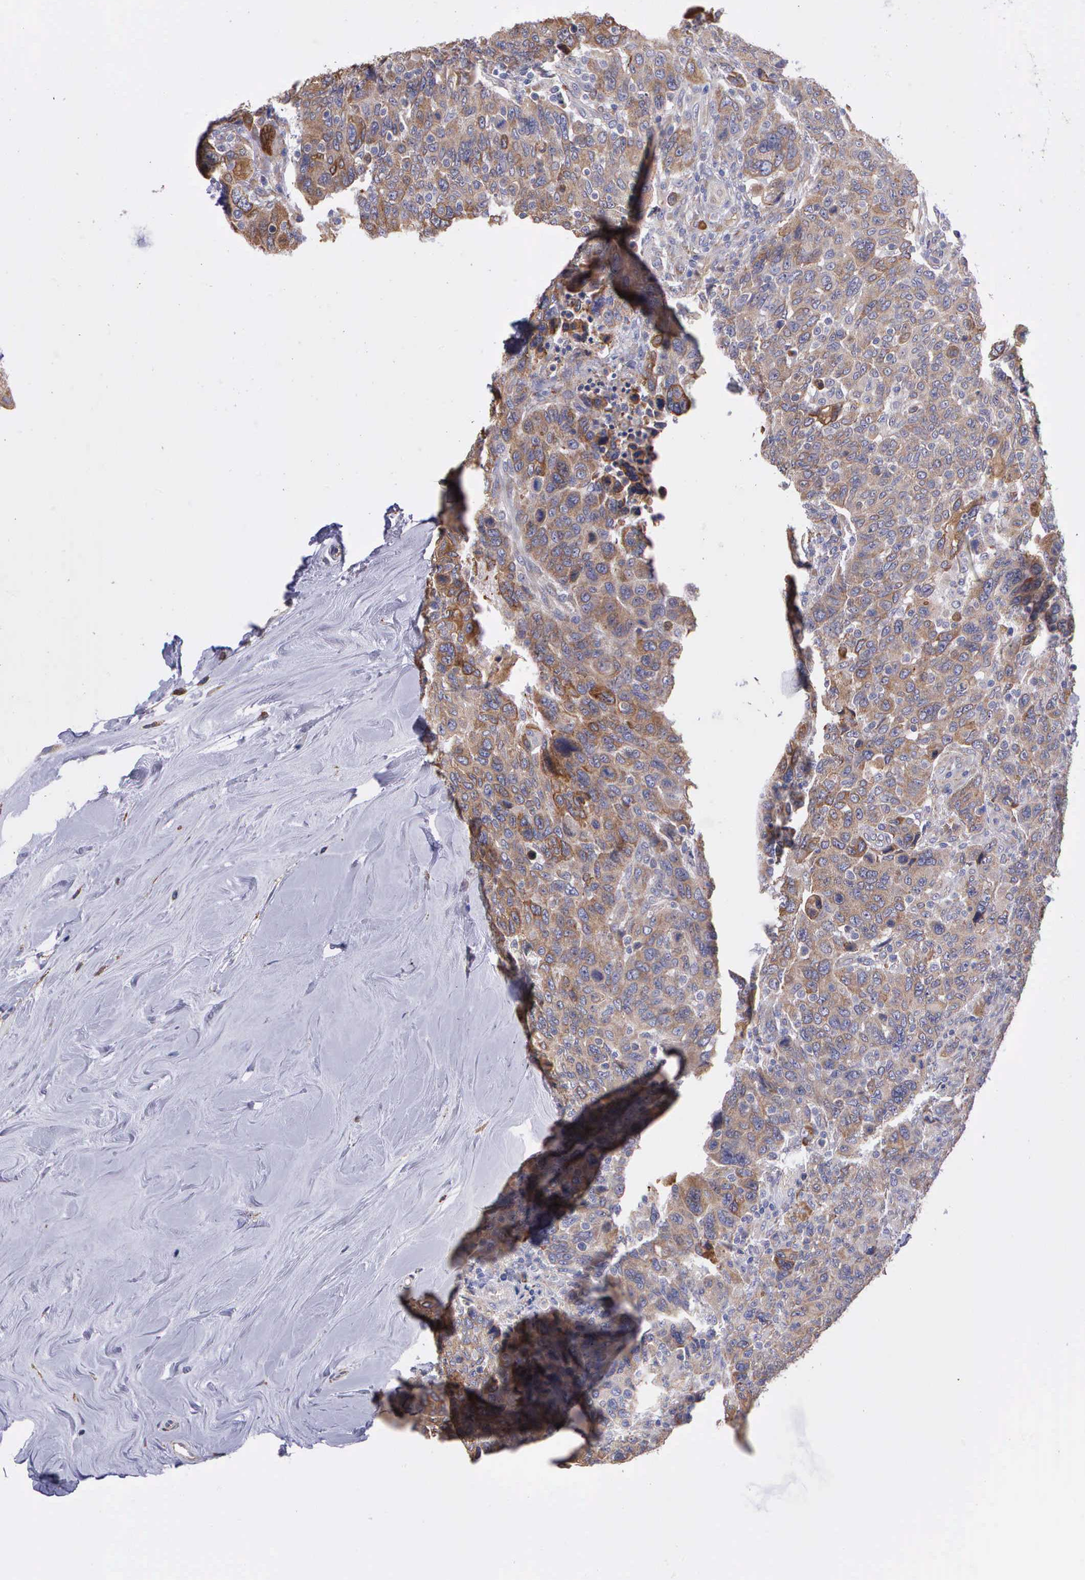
{"staining": {"intensity": "weak", "quantity": ">75%", "location": "cytoplasmic/membranous"}, "tissue": "breast cancer", "cell_type": "Tumor cells", "image_type": "cancer", "snomed": [{"axis": "morphology", "description": "Duct carcinoma"}, {"axis": "topography", "description": "Breast"}], "caption": "Invasive ductal carcinoma (breast) was stained to show a protein in brown. There is low levels of weak cytoplasmic/membranous positivity in approximately >75% of tumor cells. The staining is performed using DAB (3,3'-diaminobenzidine) brown chromogen to label protein expression. The nuclei are counter-stained blue using hematoxylin.", "gene": "ZC3H12B", "patient": {"sex": "female", "age": 37}}